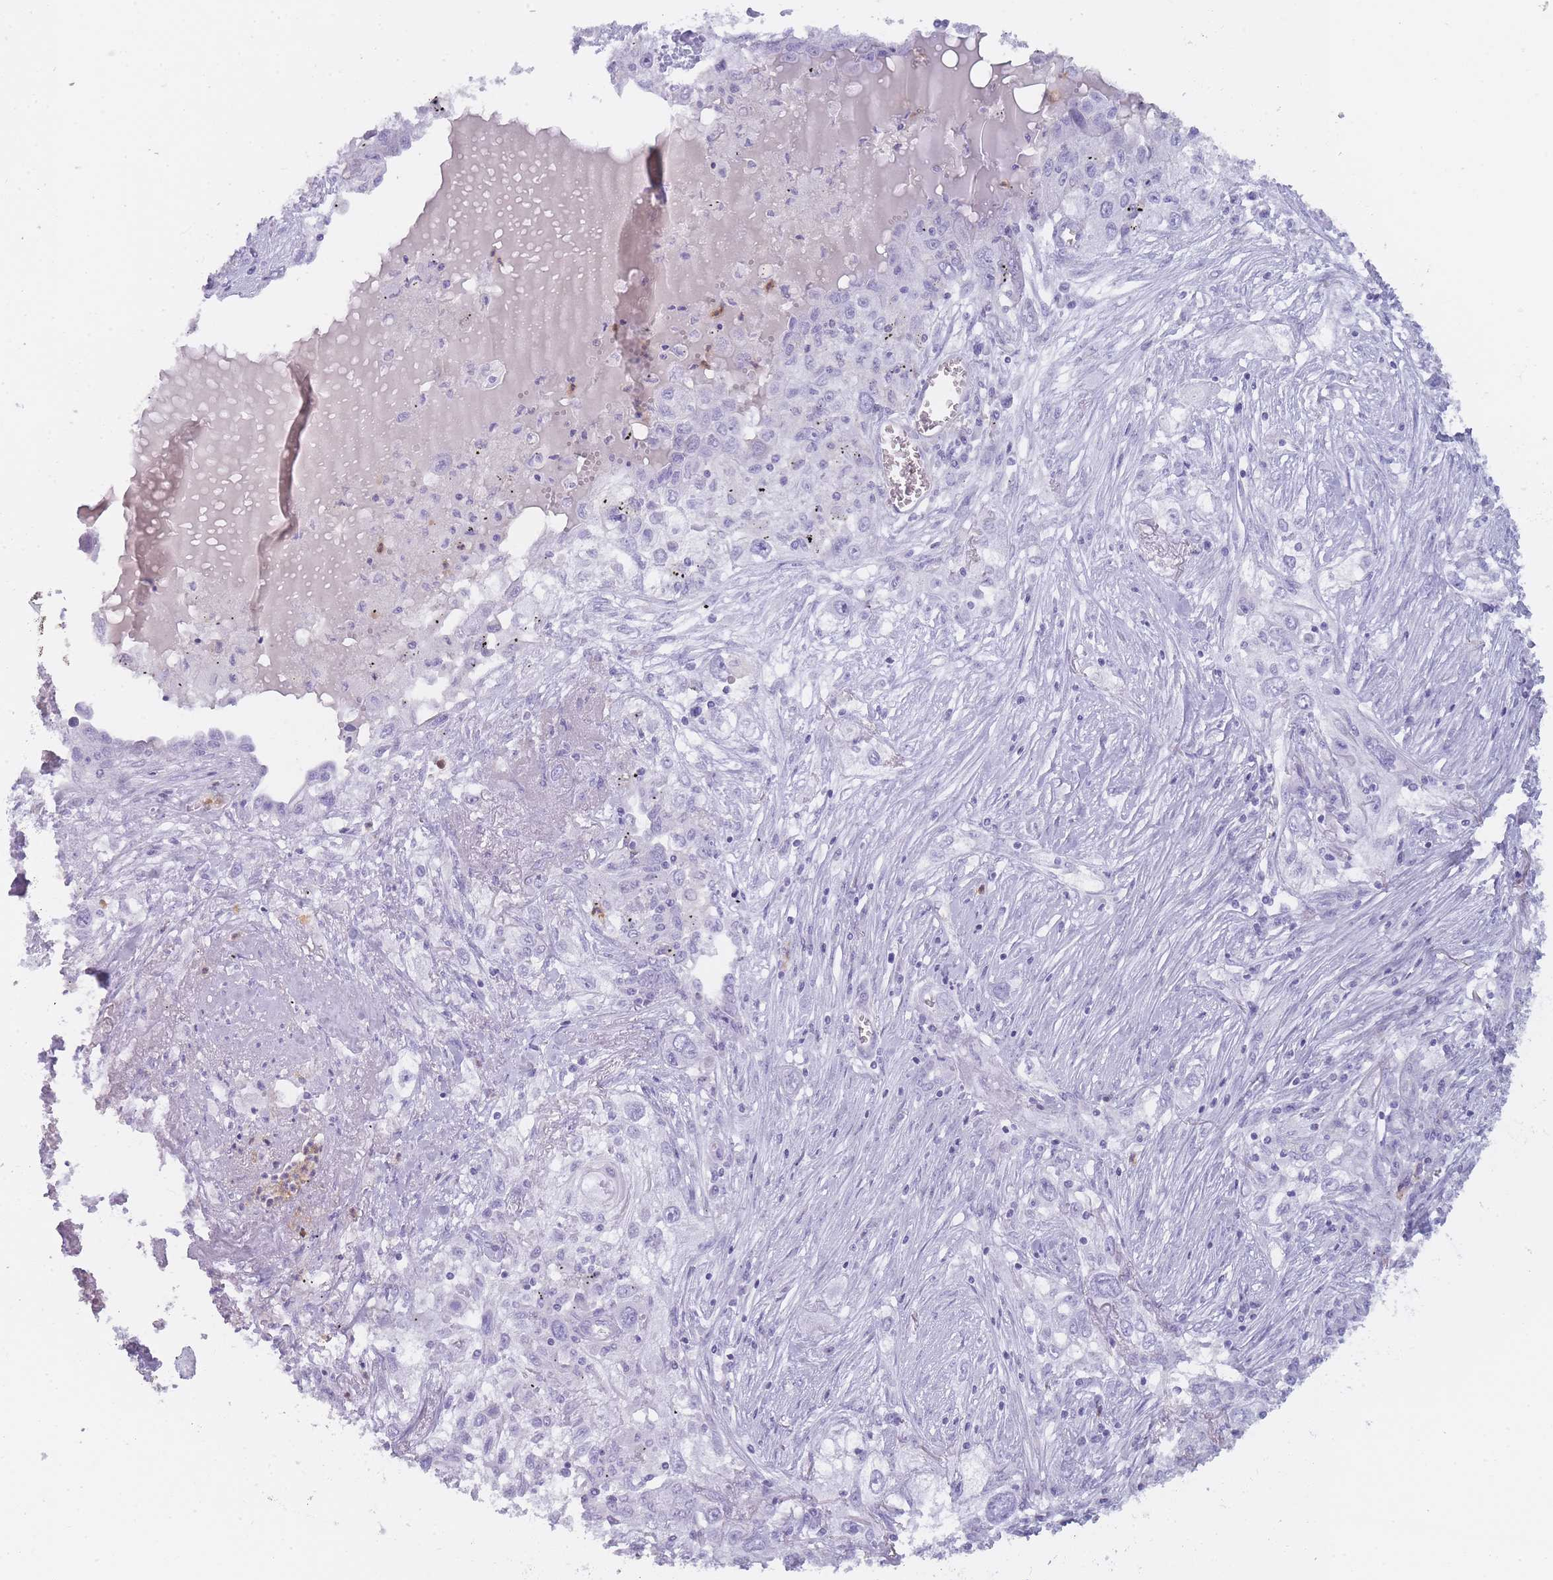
{"staining": {"intensity": "negative", "quantity": "none", "location": "none"}, "tissue": "lung cancer", "cell_type": "Tumor cells", "image_type": "cancer", "snomed": [{"axis": "morphology", "description": "Squamous cell carcinoma, NOS"}, {"axis": "topography", "description": "Lung"}], "caption": "Lung cancer (squamous cell carcinoma) was stained to show a protein in brown. There is no significant positivity in tumor cells.", "gene": "CR1L", "patient": {"sex": "female", "age": 69}}